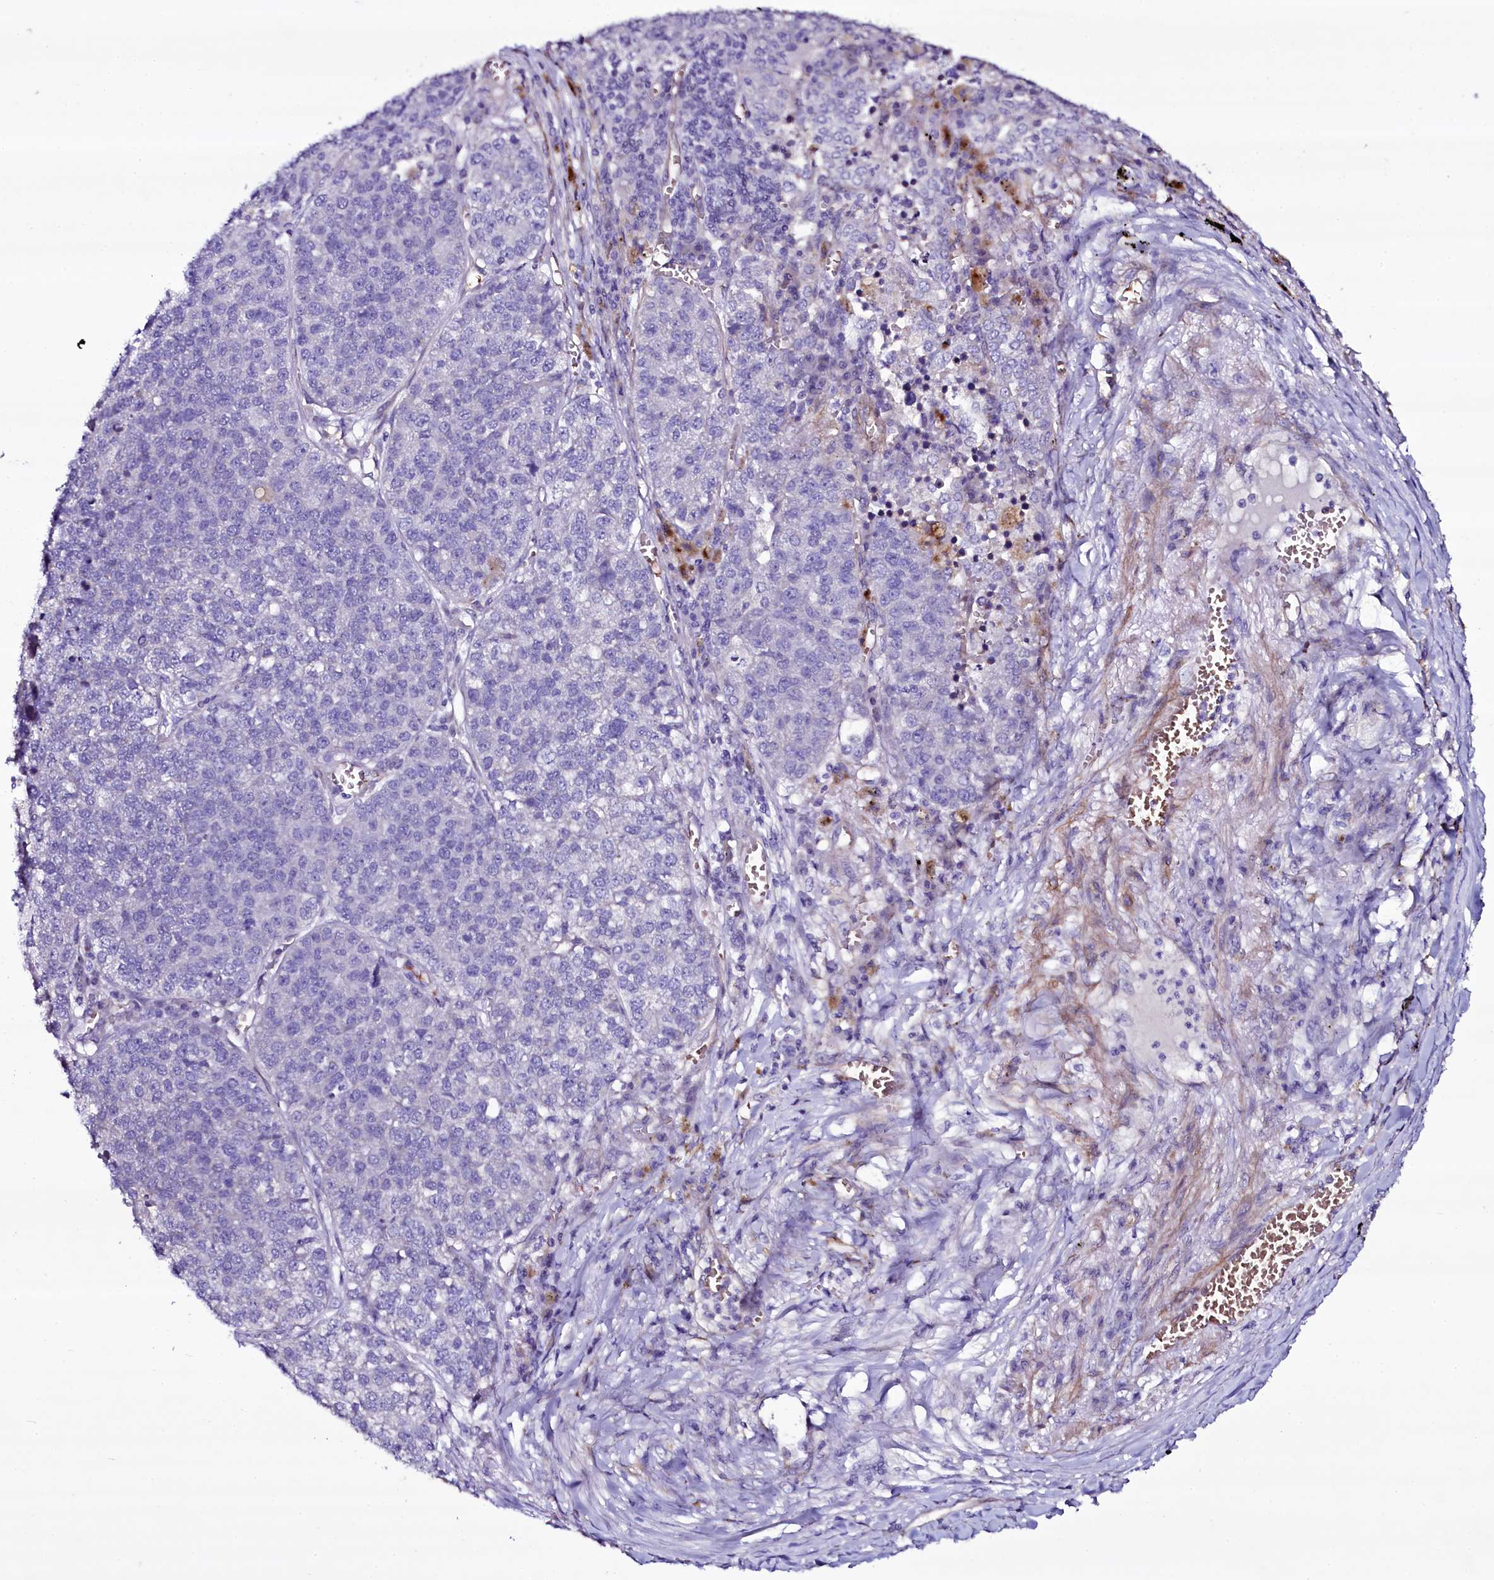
{"staining": {"intensity": "negative", "quantity": "none", "location": "none"}, "tissue": "lung cancer", "cell_type": "Tumor cells", "image_type": "cancer", "snomed": [{"axis": "morphology", "description": "Adenocarcinoma, NOS"}, {"axis": "topography", "description": "Lung"}], "caption": "Tumor cells show no significant protein expression in lung adenocarcinoma. (Stains: DAB (3,3'-diaminobenzidine) IHC with hematoxylin counter stain, Microscopy: brightfield microscopy at high magnification).", "gene": "MEX3C", "patient": {"sex": "male", "age": 49}}